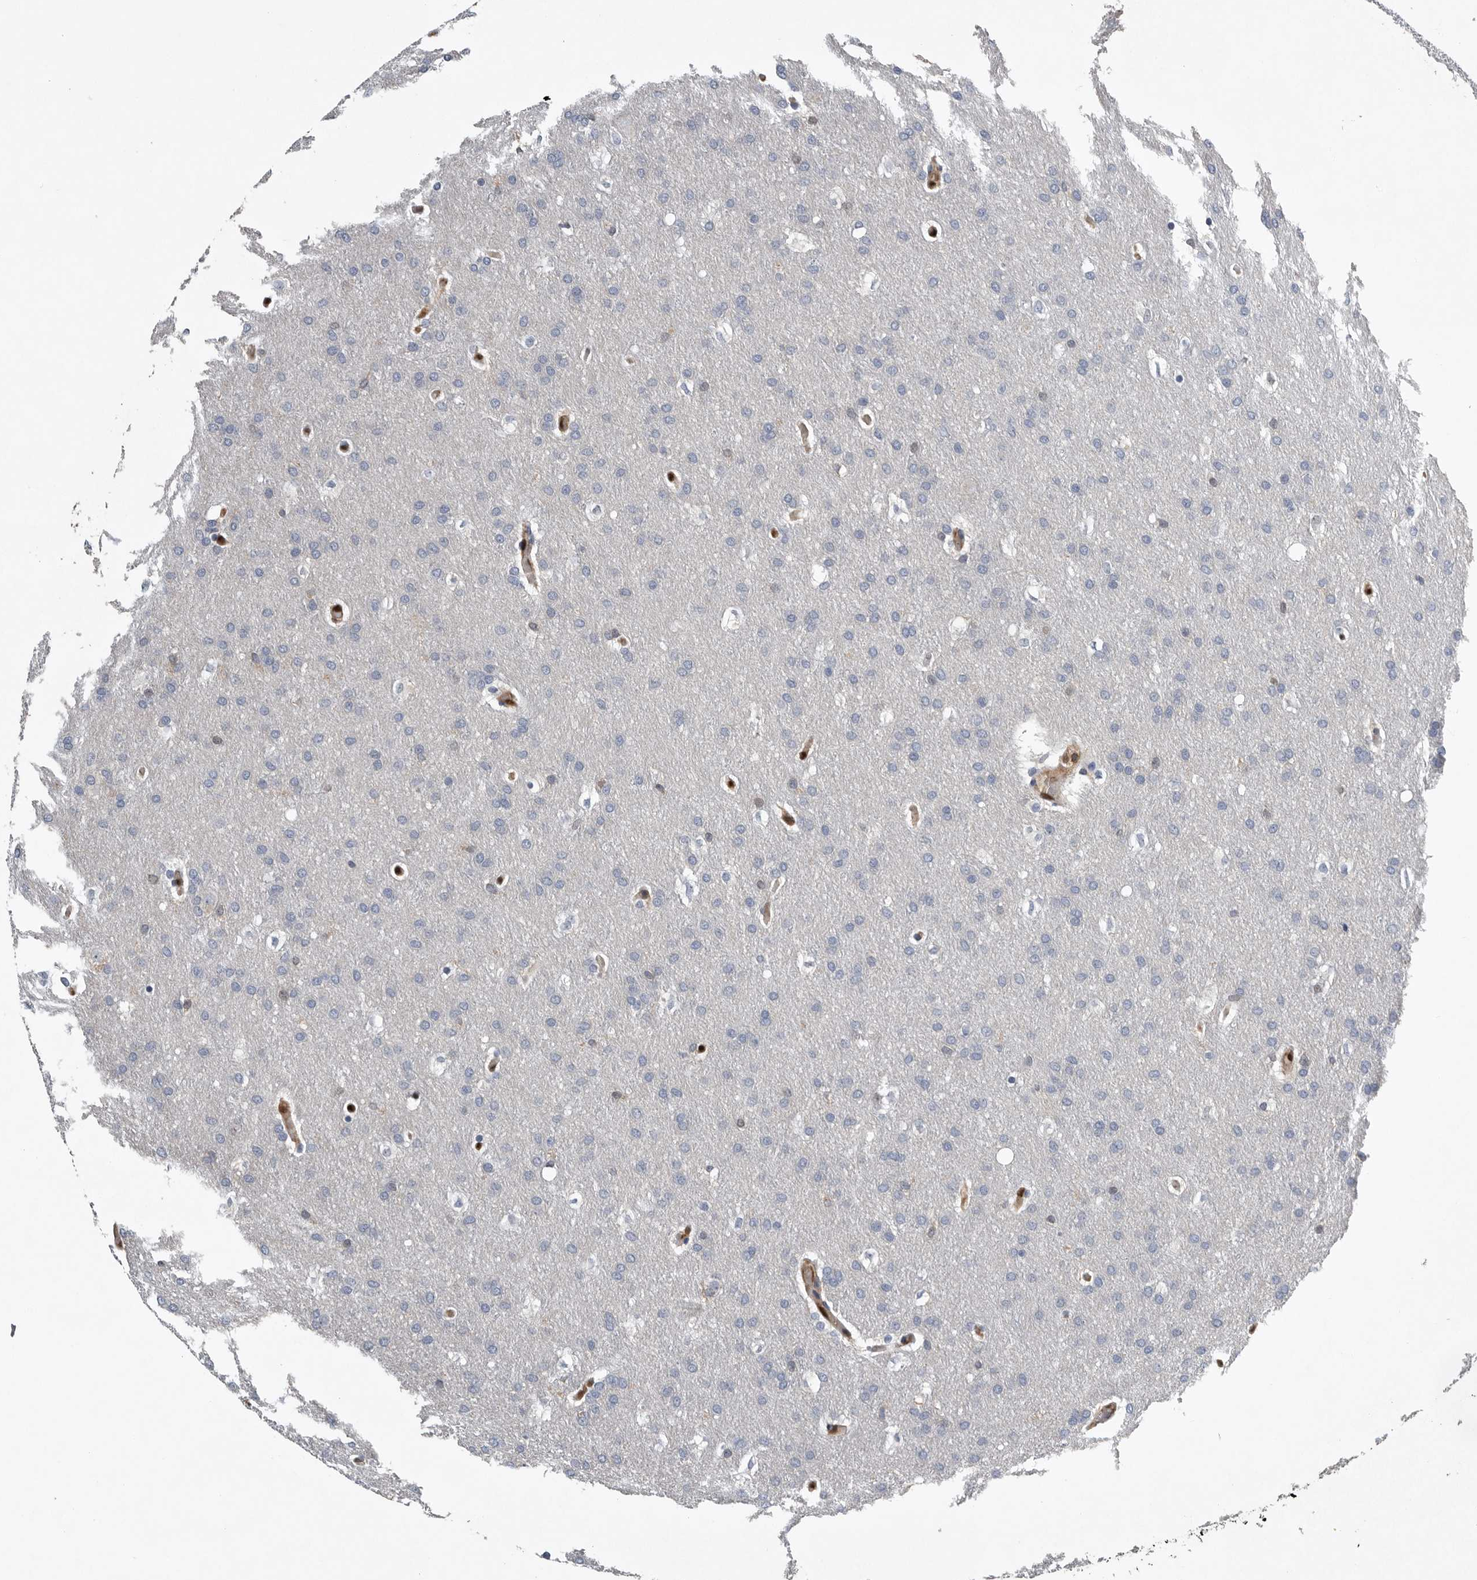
{"staining": {"intensity": "negative", "quantity": "none", "location": "none"}, "tissue": "glioma", "cell_type": "Tumor cells", "image_type": "cancer", "snomed": [{"axis": "morphology", "description": "Glioma, malignant, Low grade"}, {"axis": "topography", "description": "Brain"}], "caption": "An image of human malignant glioma (low-grade) is negative for staining in tumor cells.", "gene": "PDCD4", "patient": {"sex": "female", "age": 37}}